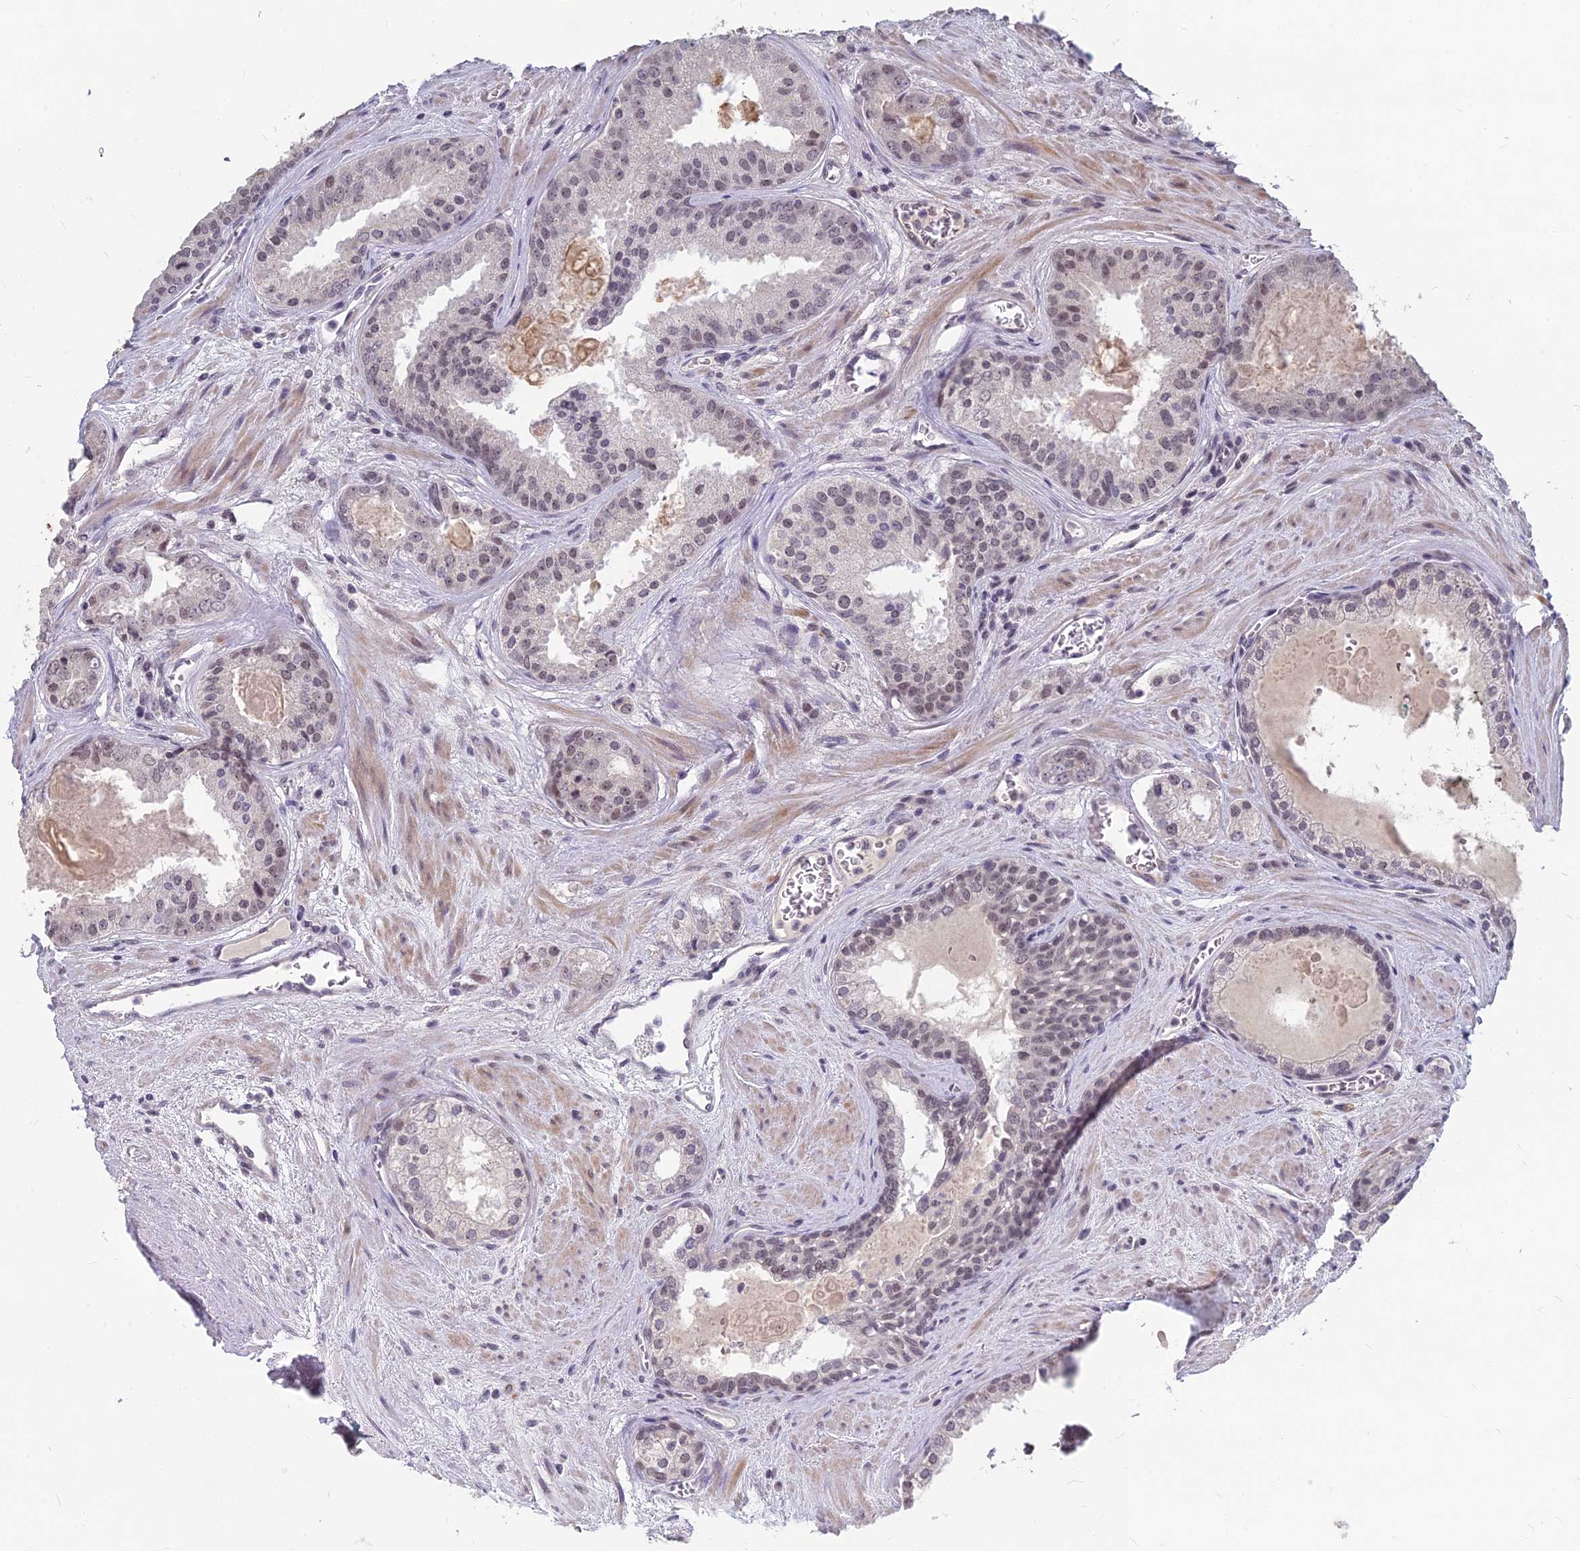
{"staining": {"intensity": "weak", "quantity": "<25%", "location": "nuclear"}, "tissue": "prostate cancer", "cell_type": "Tumor cells", "image_type": "cancer", "snomed": [{"axis": "morphology", "description": "Adenocarcinoma, High grade"}, {"axis": "topography", "description": "Prostate"}], "caption": "The IHC micrograph has no significant expression in tumor cells of prostate adenocarcinoma (high-grade) tissue.", "gene": "KAT7", "patient": {"sex": "male", "age": 67}}